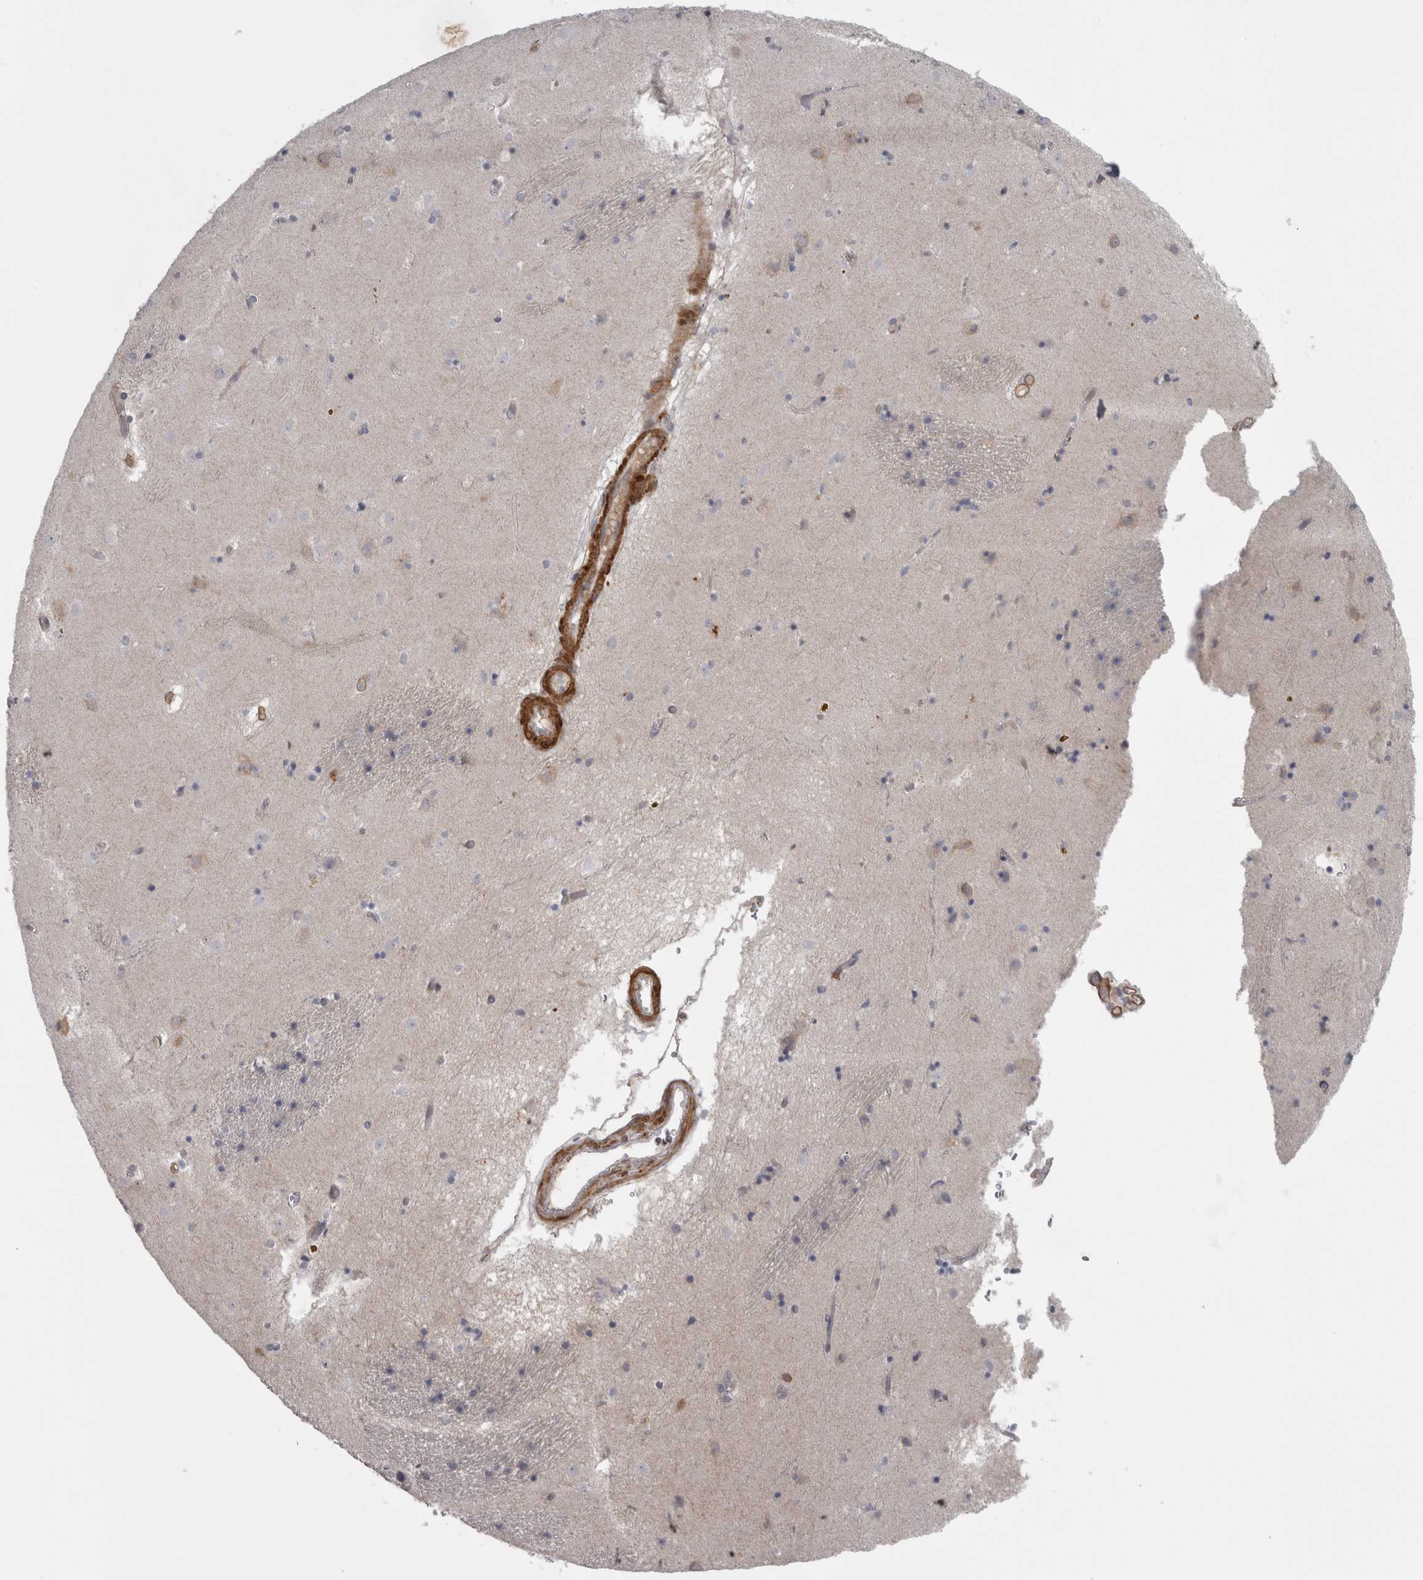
{"staining": {"intensity": "negative", "quantity": "none", "location": "none"}, "tissue": "caudate", "cell_type": "Glial cells", "image_type": "normal", "snomed": [{"axis": "morphology", "description": "Normal tissue, NOS"}, {"axis": "topography", "description": "Lateral ventricle wall"}], "caption": "IHC histopathology image of benign human caudate stained for a protein (brown), which displays no positivity in glial cells. (DAB (3,3'-diaminobenzidine) IHC, high magnification).", "gene": "PPP1R12B", "patient": {"sex": "male", "age": 70}}